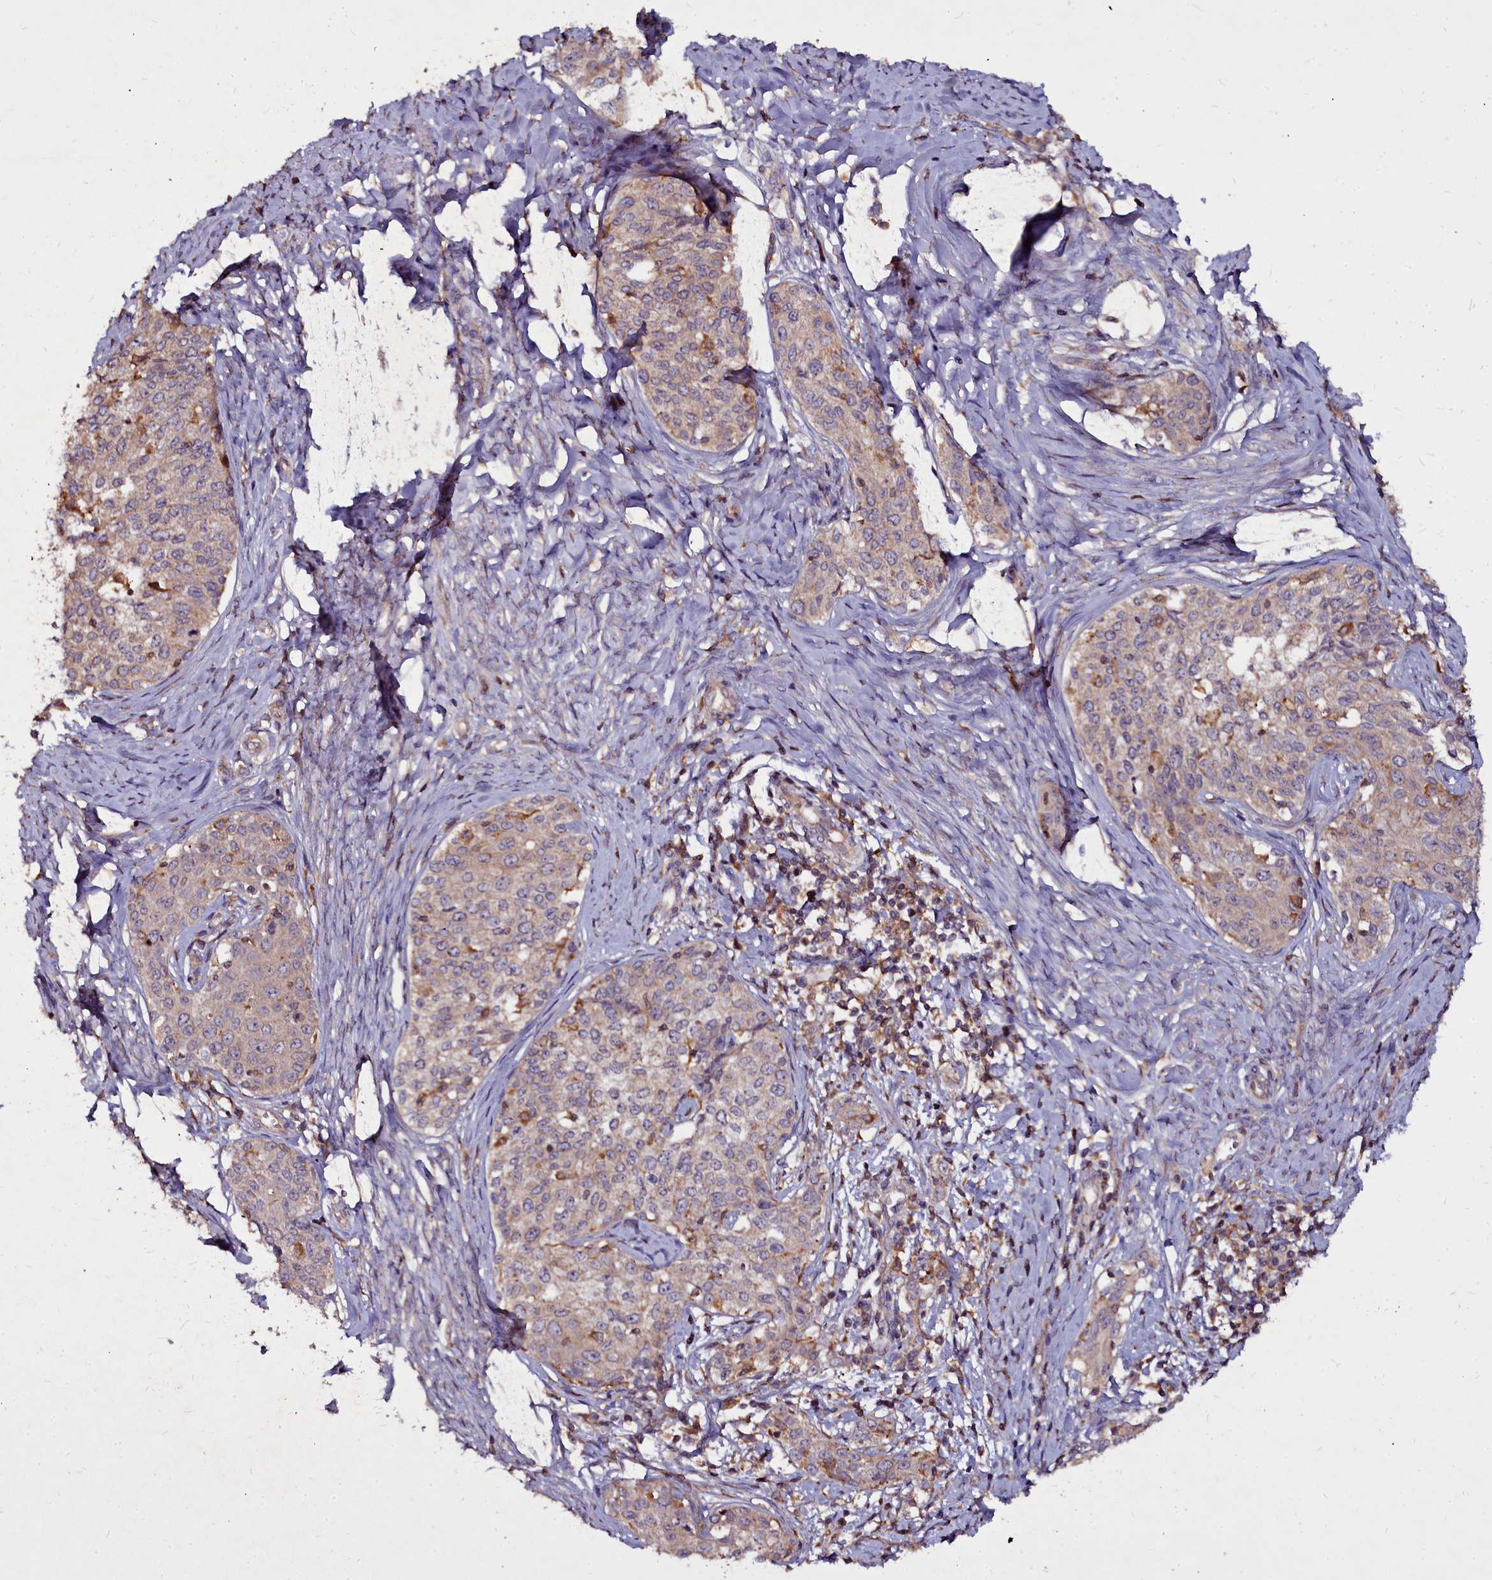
{"staining": {"intensity": "weak", "quantity": "25%-75%", "location": "cytoplasmic/membranous"}, "tissue": "cervical cancer", "cell_type": "Tumor cells", "image_type": "cancer", "snomed": [{"axis": "morphology", "description": "Squamous cell carcinoma, NOS"}, {"axis": "morphology", "description": "Adenocarcinoma, NOS"}, {"axis": "topography", "description": "Cervix"}], "caption": "High-power microscopy captured an immunohistochemistry image of cervical cancer, revealing weak cytoplasmic/membranous expression in approximately 25%-75% of tumor cells.", "gene": "NCKAP1L", "patient": {"sex": "female", "age": 52}}